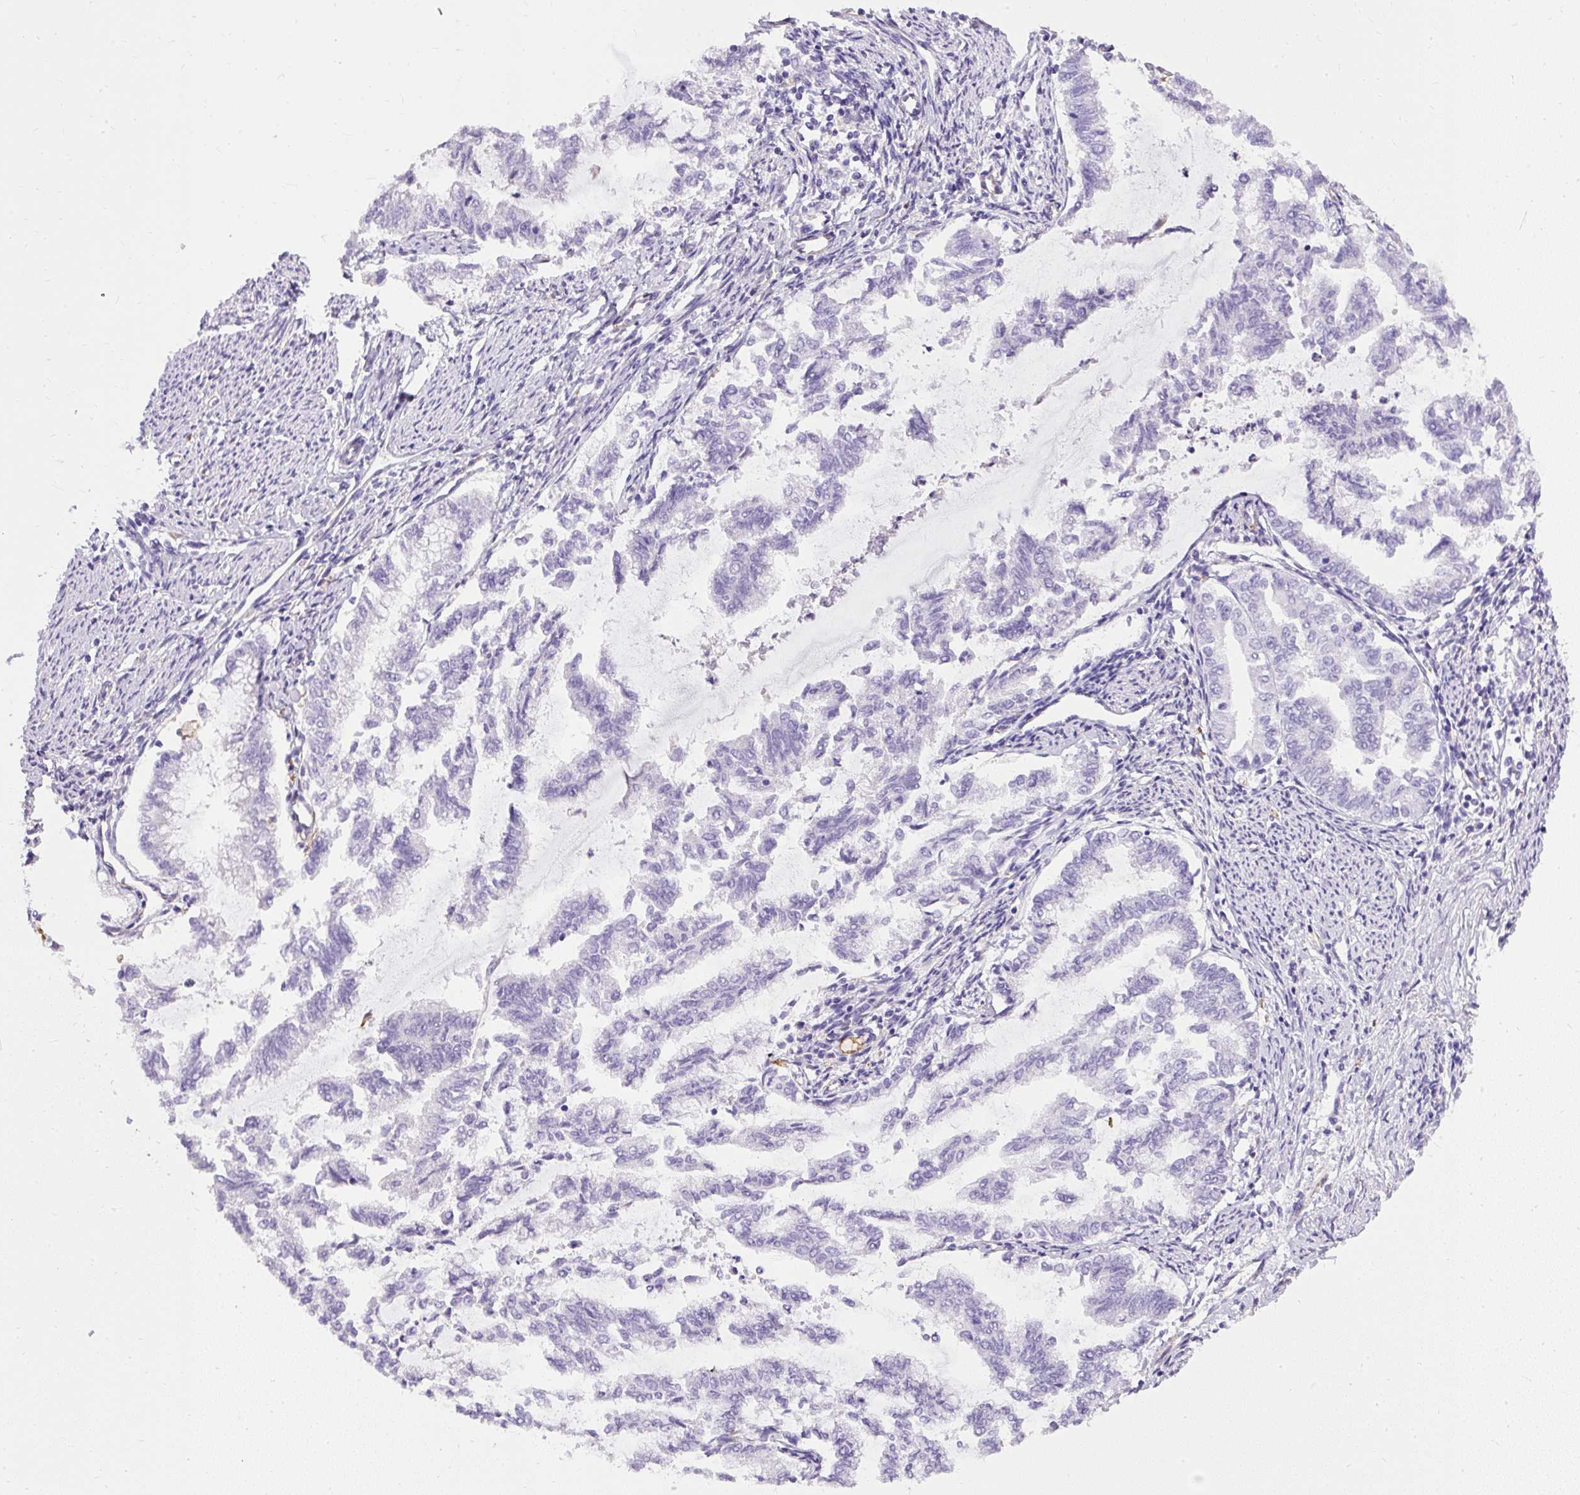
{"staining": {"intensity": "negative", "quantity": "none", "location": "none"}, "tissue": "endometrial cancer", "cell_type": "Tumor cells", "image_type": "cancer", "snomed": [{"axis": "morphology", "description": "Adenocarcinoma, NOS"}, {"axis": "topography", "description": "Endometrium"}], "caption": "DAB immunohistochemical staining of adenocarcinoma (endometrial) demonstrates no significant expression in tumor cells.", "gene": "PLS1", "patient": {"sex": "female", "age": 79}}